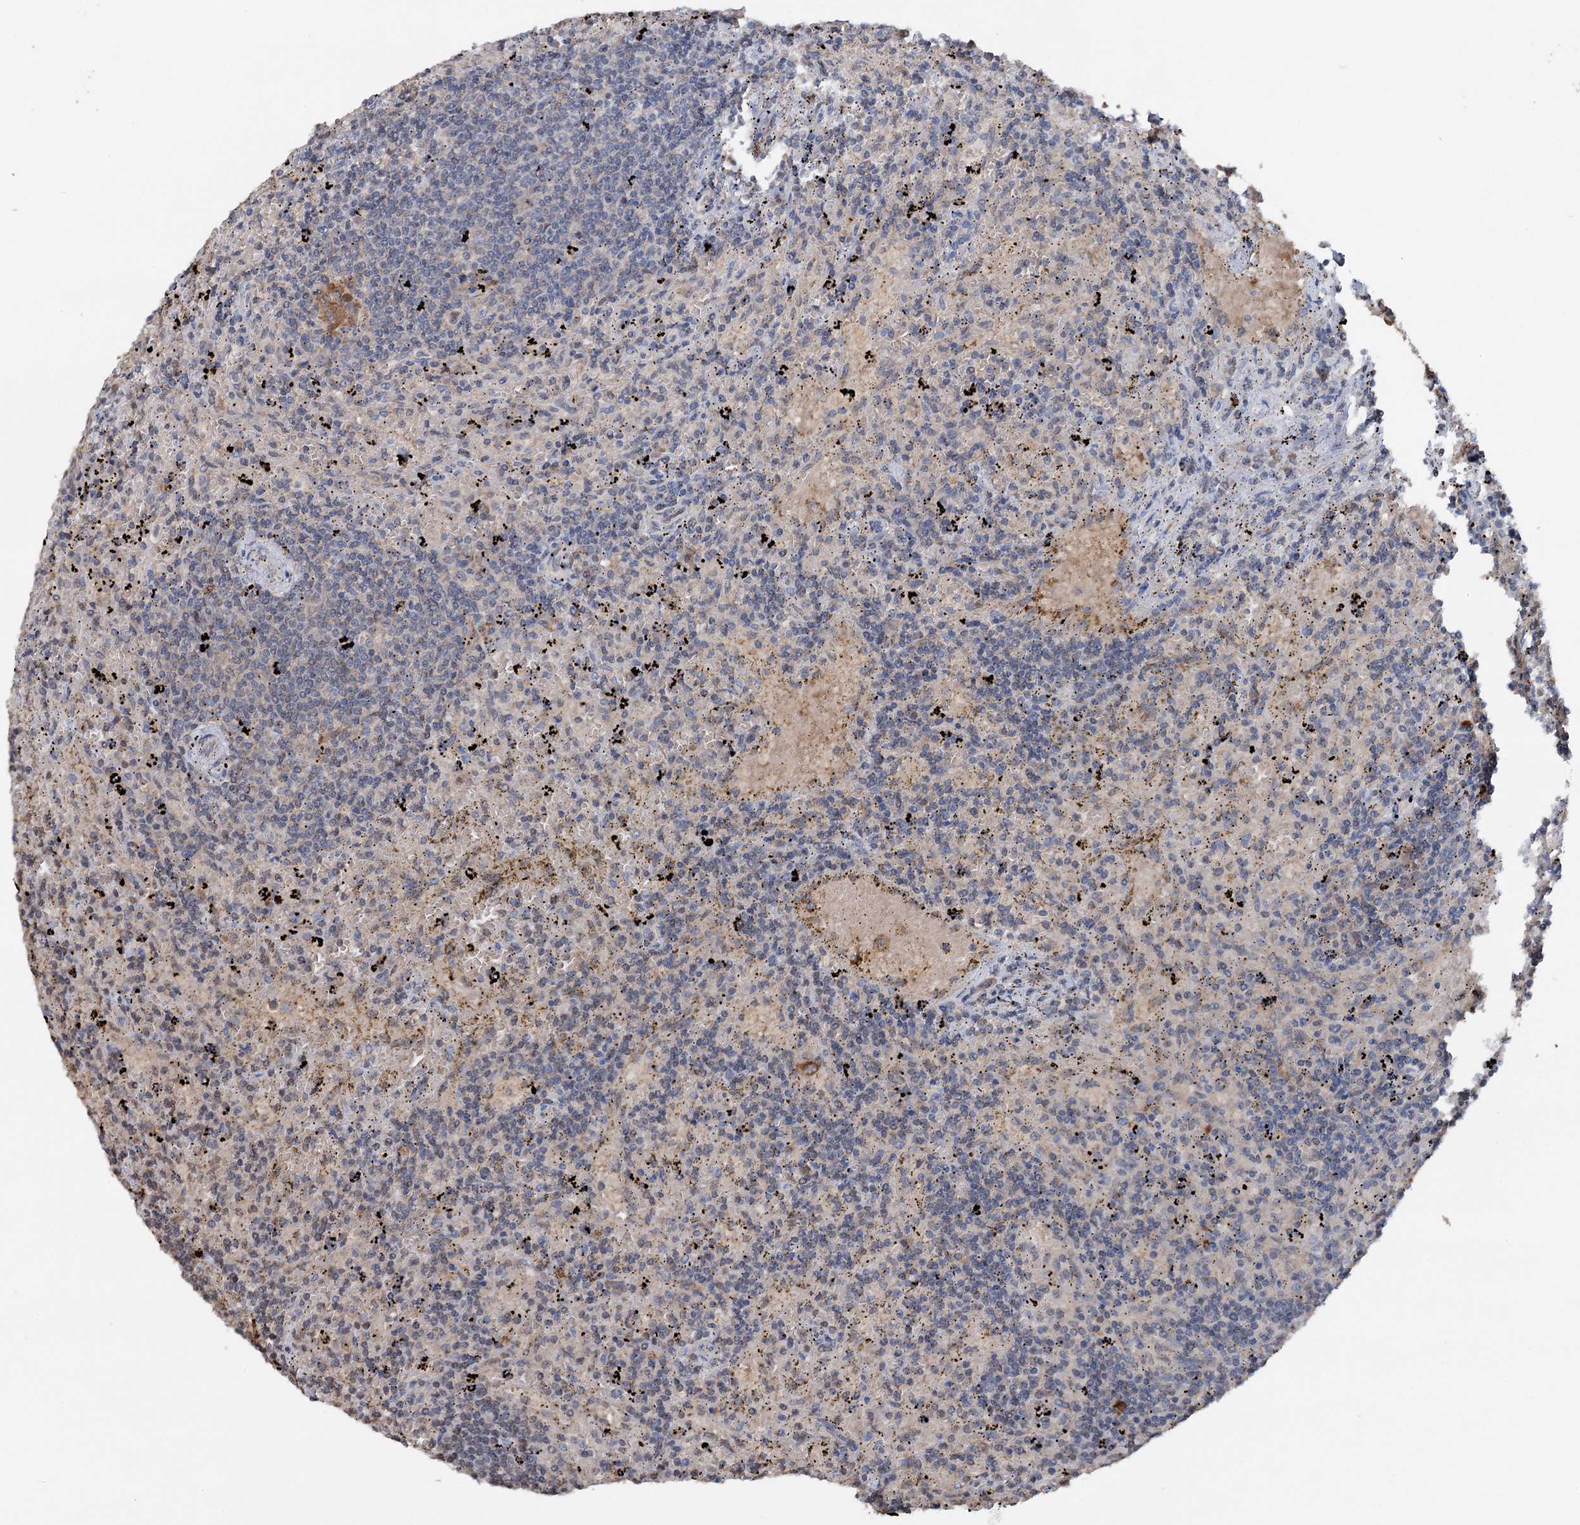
{"staining": {"intensity": "negative", "quantity": "none", "location": "none"}, "tissue": "lymphoma", "cell_type": "Tumor cells", "image_type": "cancer", "snomed": [{"axis": "morphology", "description": "Malignant lymphoma, non-Hodgkin's type, Low grade"}, {"axis": "topography", "description": "Spleen"}], "caption": "This photomicrograph is of lymphoma stained with immunohistochemistry (IHC) to label a protein in brown with the nuclei are counter-stained blue. There is no staining in tumor cells. (IHC, brightfield microscopy, high magnification).", "gene": "ARL13A", "patient": {"sex": "male", "age": 76}}